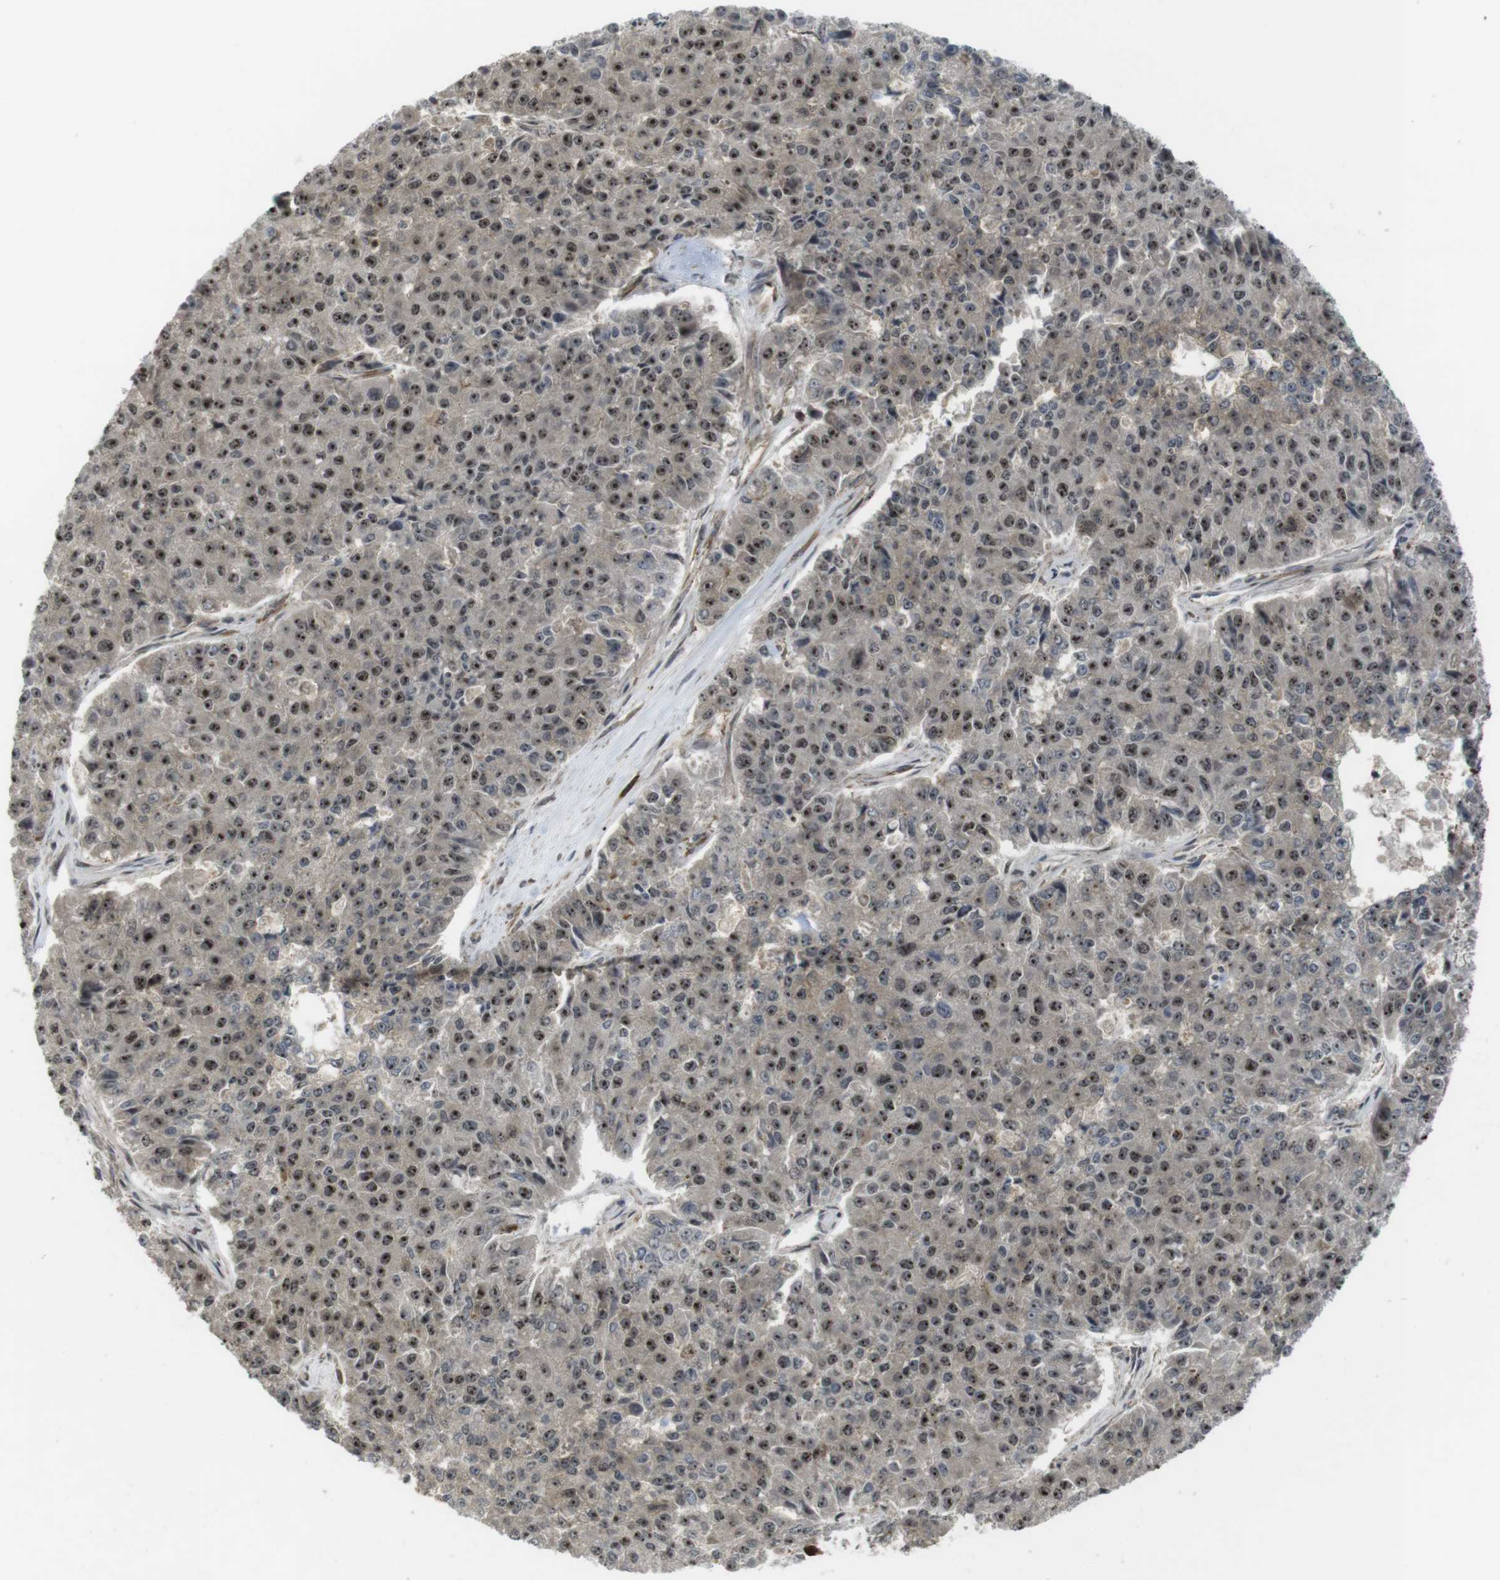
{"staining": {"intensity": "moderate", "quantity": ">75%", "location": "nuclear"}, "tissue": "pancreatic cancer", "cell_type": "Tumor cells", "image_type": "cancer", "snomed": [{"axis": "morphology", "description": "Adenocarcinoma, NOS"}, {"axis": "topography", "description": "Pancreas"}], "caption": "A photomicrograph of human pancreatic adenocarcinoma stained for a protein exhibits moderate nuclear brown staining in tumor cells.", "gene": "CC2D1A", "patient": {"sex": "male", "age": 50}}